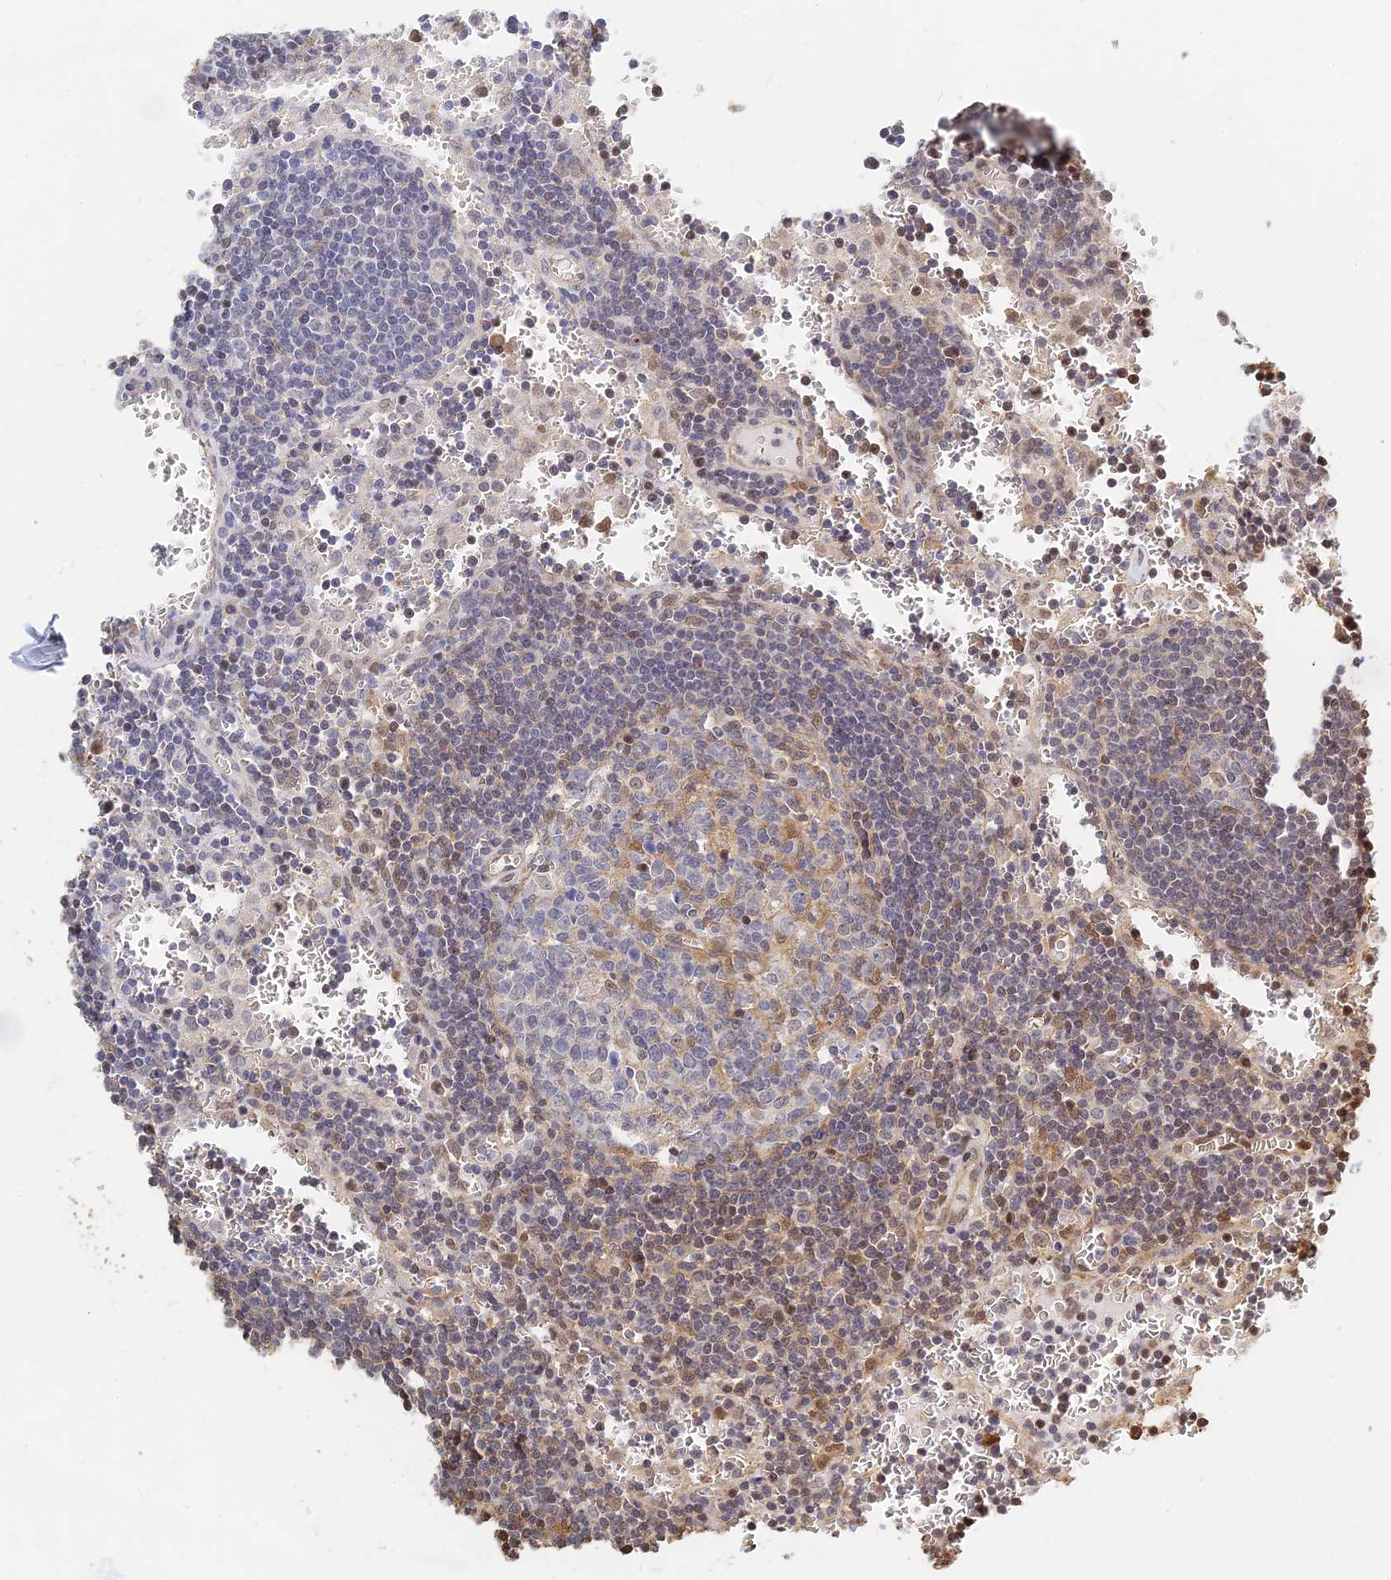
{"staining": {"intensity": "weak", "quantity": "<25%", "location": "cytoplasmic/membranous"}, "tissue": "lymph node", "cell_type": "Germinal center cells", "image_type": "normal", "snomed": [{"axis": "morphology", "description": "Normal tissue, NOS"}, {"axis": "topography", "description": "Lymph node"}], "caption": "A high-resolution photomicrograph shows IHC staining of benign lymph node, which reveals no significant positivity in germinal center cells.", "gene": "LRRN3", "patient": {"sex": "female", "age": 73}}